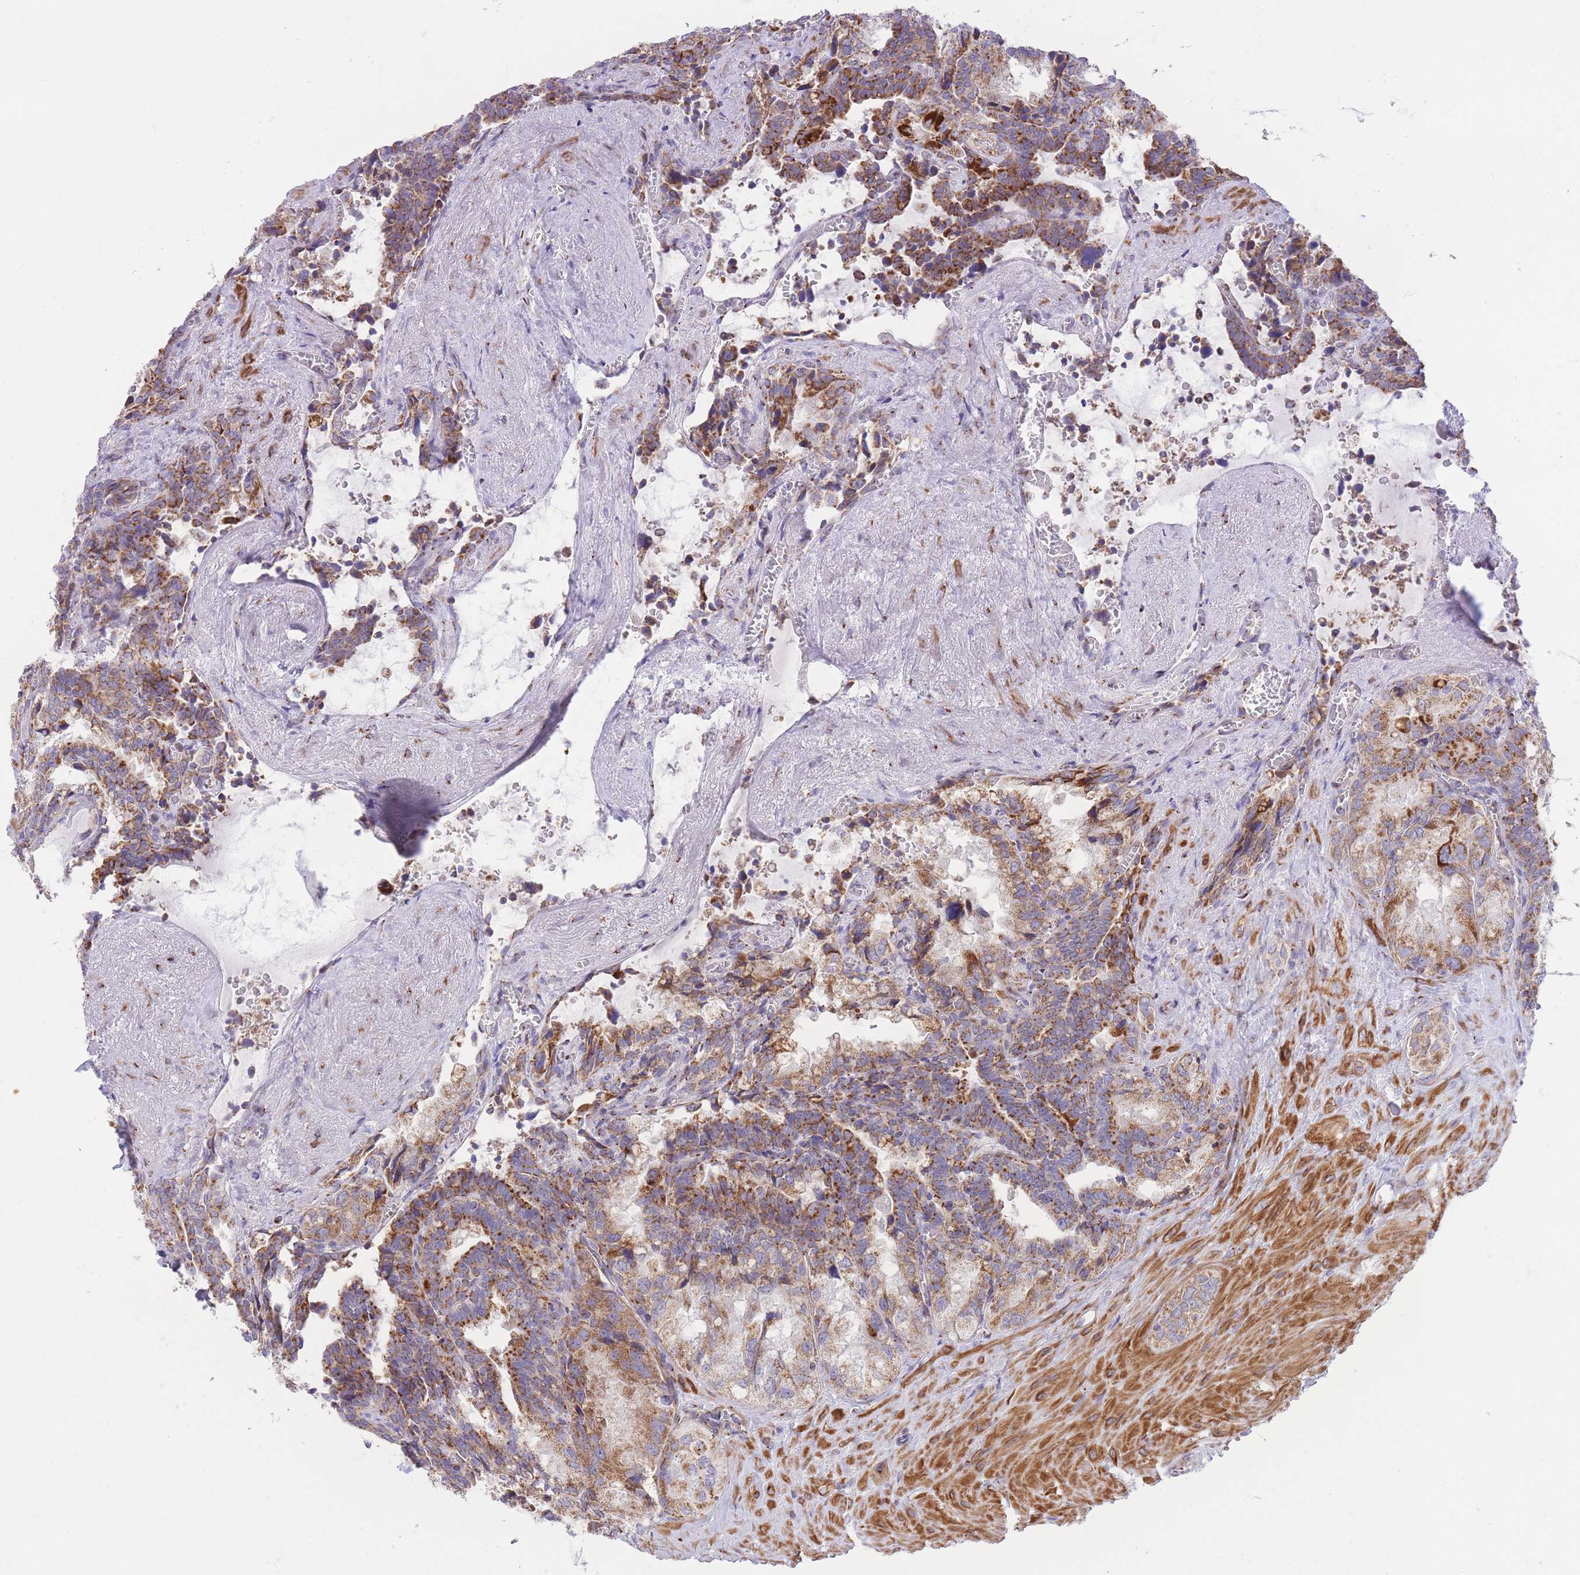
{"staining": {"intensity": "strong", "quantity": ">75%", "location": "cytoplasmic/membranous"}, "tissue": "seminal vesicle", "cell_type": "Glandular cells", "image_type": "normal", "snomed": [{"axis": "morphology", "description": "Normal tissue, NOS"}, {"axis": "topography", "description": "Seminal veicle"}], "caption": "Immunohistochemistry (IHC) photomicrograph of unremarkable seminal vesicle: human seminal vesicle stained using immunohistochemistry shows high levels of strong protein expression localized specifically in the cytoplasmic/membranous of glandular cells, appearing as a cytoplasmic/membranous brown color.", "gene": "MPND", "patient": {"sex": "male", "age": 68}}